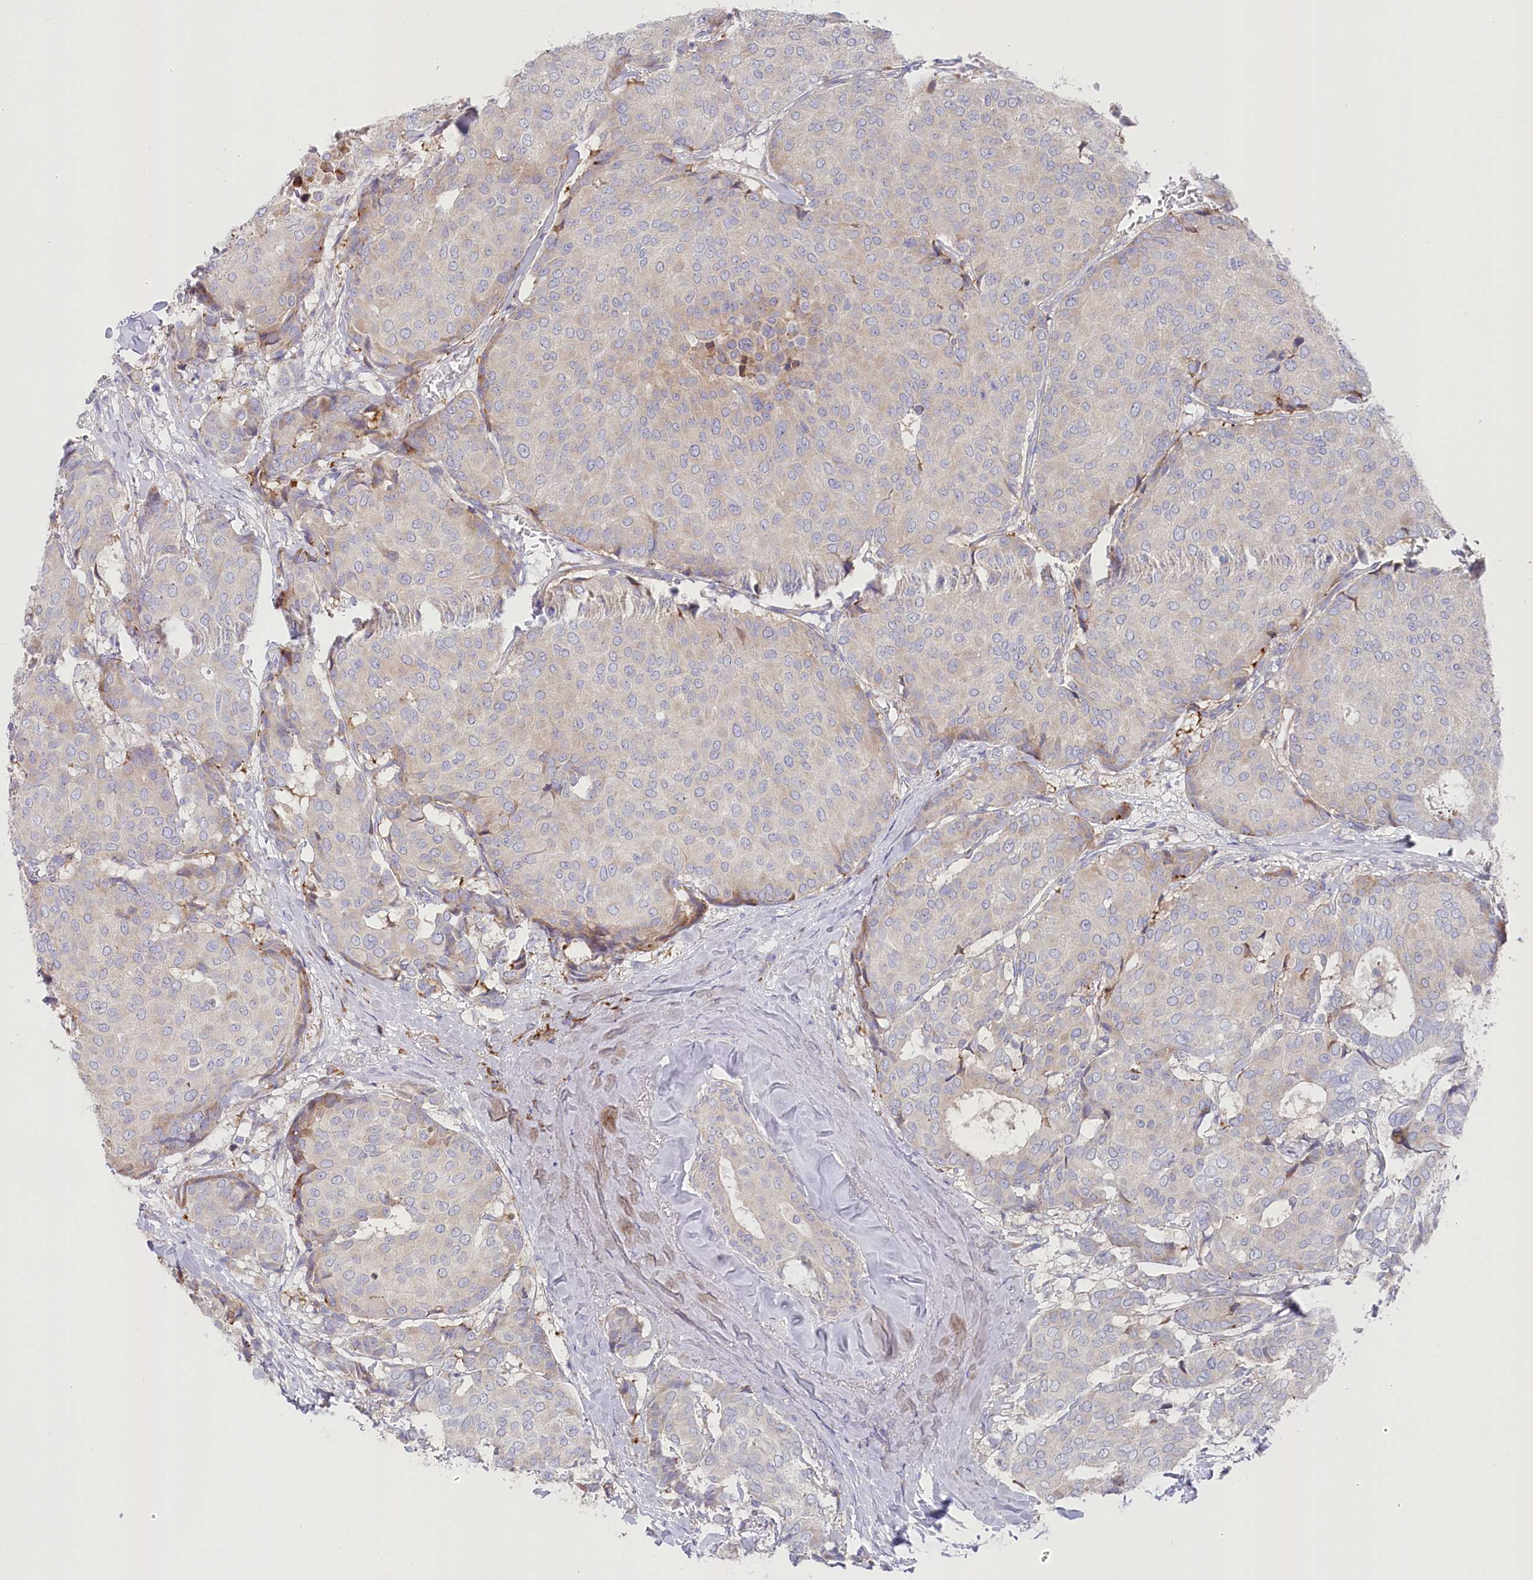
{"staining": {"intensity": "moderate", "quantity": "<25%", "location": "cytoplasmic/membranous"}, "tissue": "breast cancer", "cell_type": "Tumor cells", "image_type": "cancer", "snomed": [{"axis": "morphology", "description": "Duct carcinoma"}, {"axis": "topography", "description": "Breast"}], "caption": "Breast cancer stained with DAB immunohistochemistry demonstrates low levels of moderate cytoplasmic/membranous staining in about <25% of tumor cells.", "gene": "POGLUT1", "patient": {"sex": "female", "age": 75}}